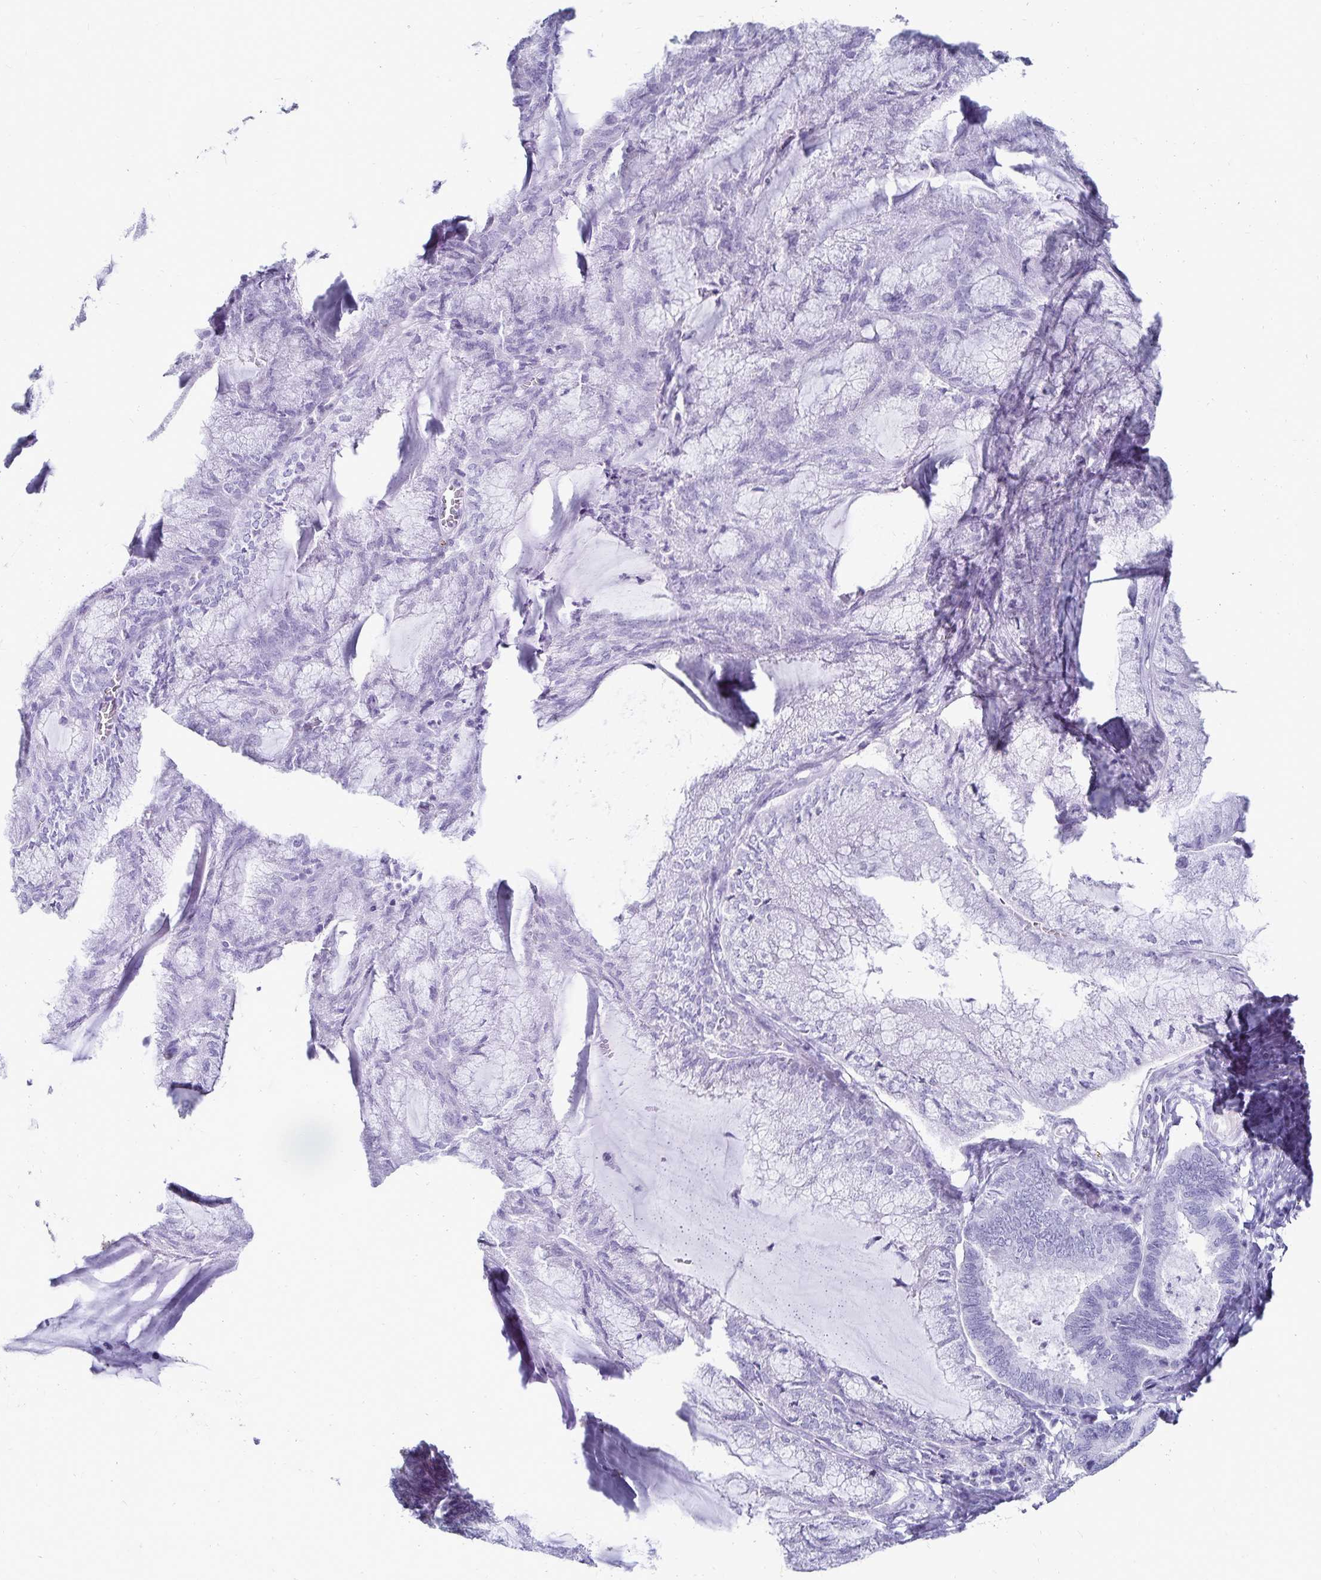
{"staining": {"intensity": "negative", "quantity": "none", "location": "none"}, "tissue": "endometrial cancer", "cell_type": "Tumor cells", "image_type": "cancer", "snomed": [{"axis": "morphology", "description": "Carcinoma, NOS"}, {"axis": "topography", "description": "Endometrium"}], "caption": "Tumor cells show no significant protein staining in endometrial cancer. (IHC, brightfield microscopy, high magnification).", "gene": "GIP", "patient": {"sex": "female", "age": 62}}